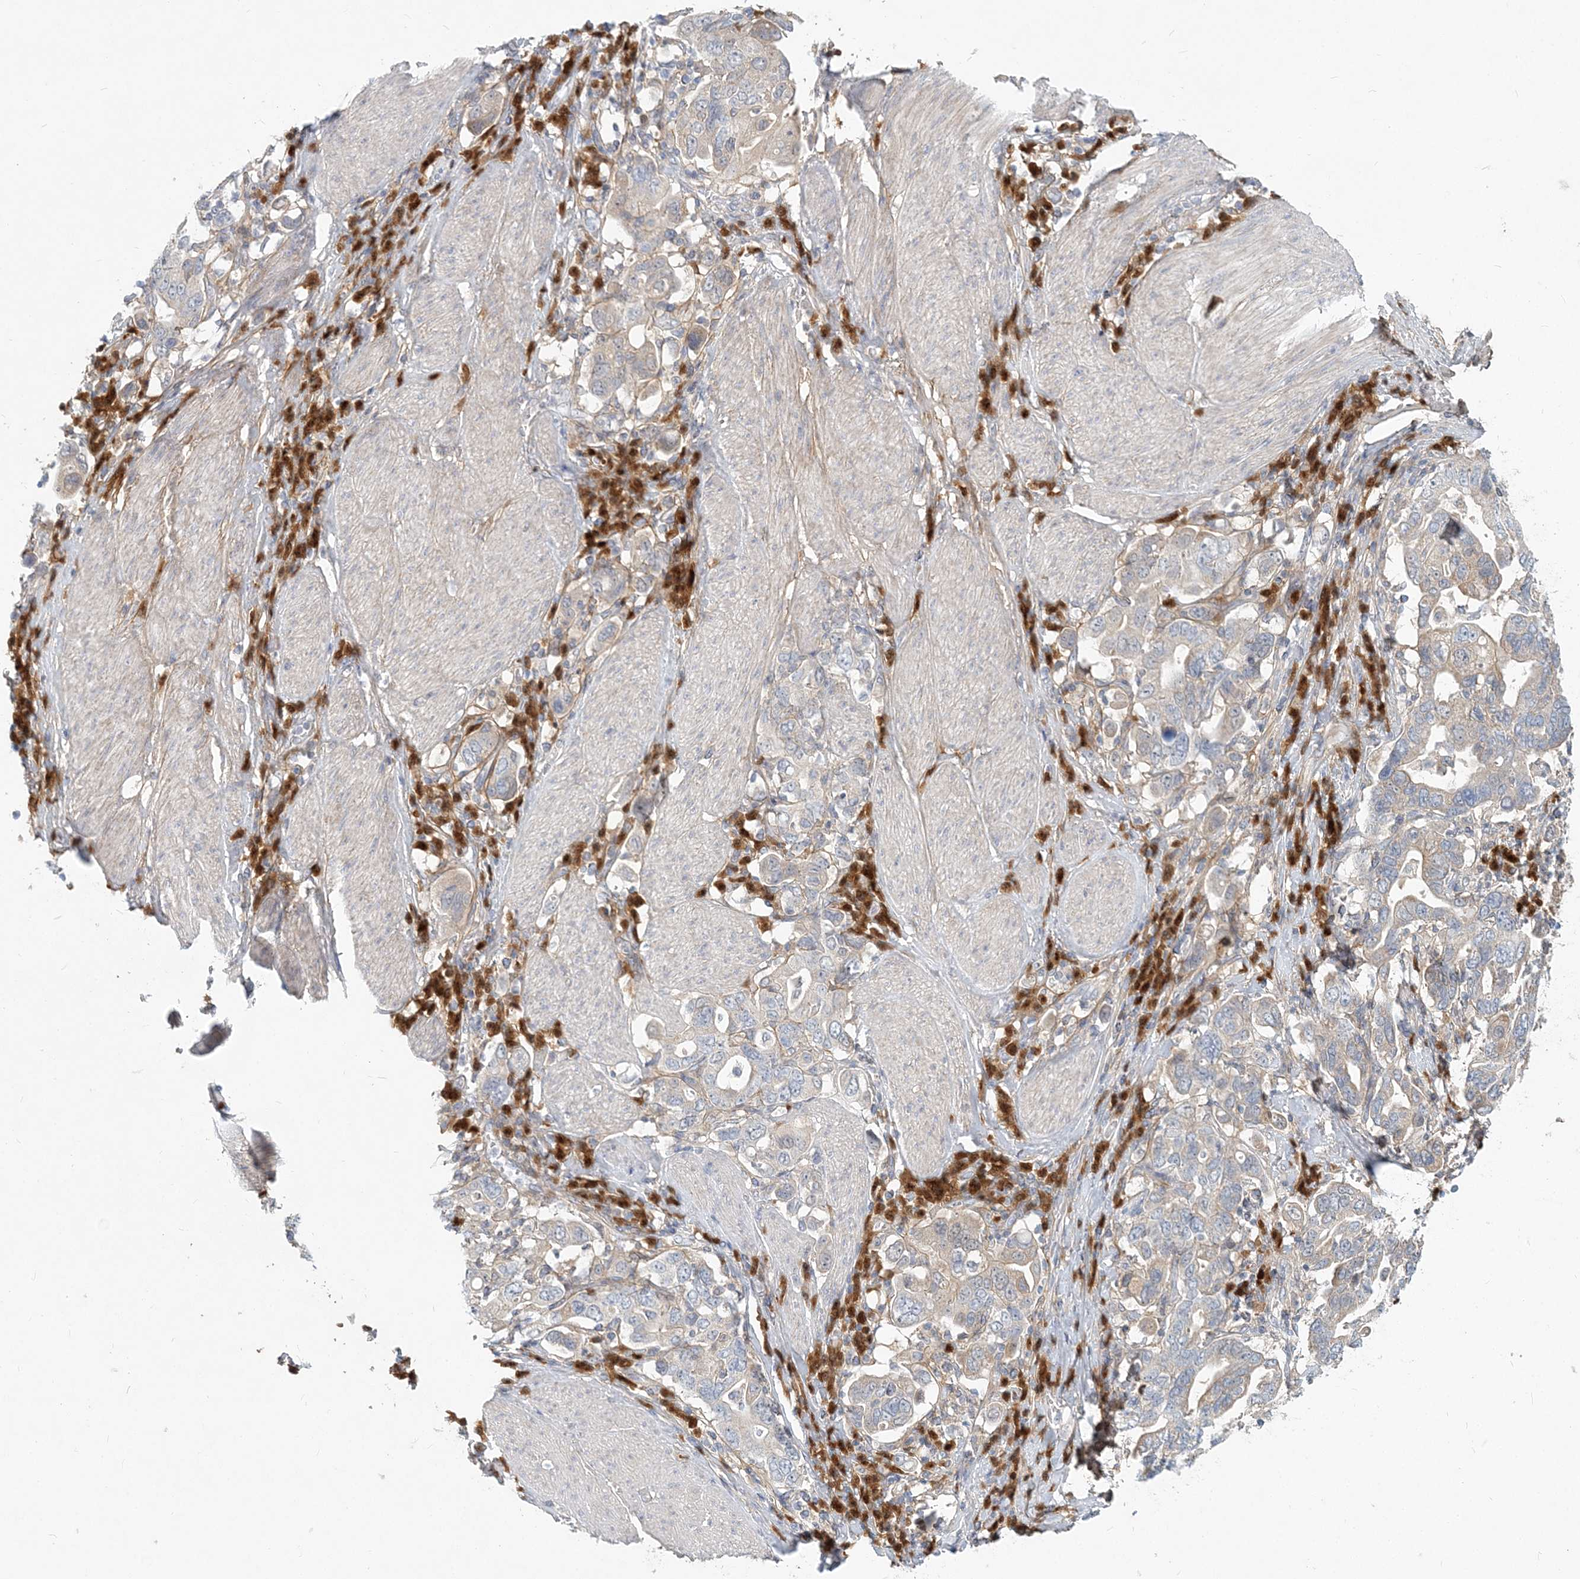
{"staining": {"intensity": "weak", "quantity": "25%-75%", "location": "cytoplasmic/membranous"}, "tissue": "stomach cancer", "cell_type": "Tumor cells", "image_type": "cancer", "snomed": [{"axis": "morphology", "description": "Adenocarcinoma, NOS"}, {"axis": "topography", "description": "Stomach, upper"}], "caption": "There is low levels of weak cytoplasmic/membranous positivity in tumor cells of stomach cancer, as demonstrated by immunohistochemical staining (brown color).", "gene": "GMPPA", "patient": {"sex": "male", "age": 62}}